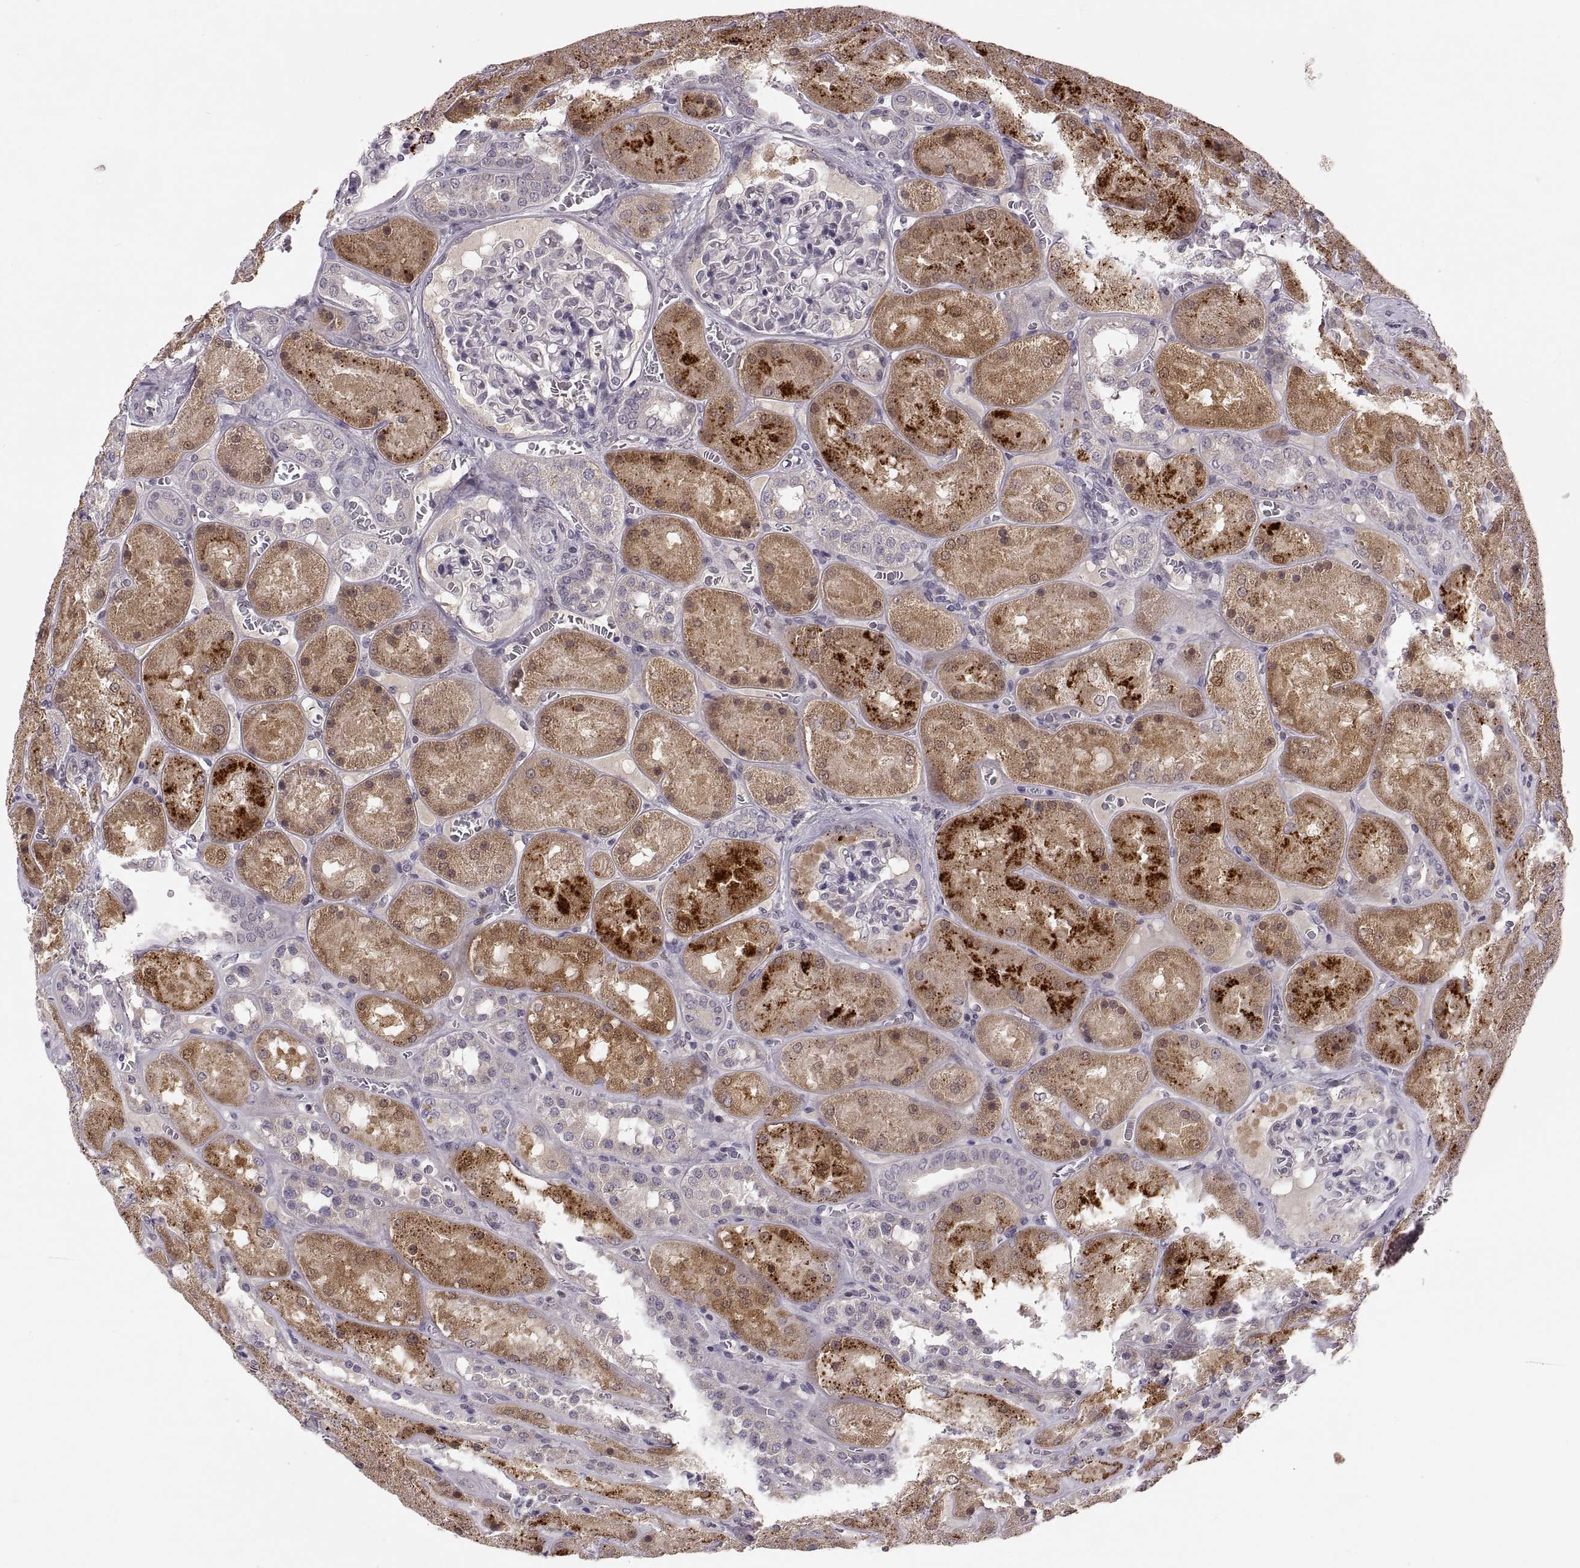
{"staining": {"intensity": "negative", "quantity": "none", "location": "none"}, "tissue": "kidney", "cell_type": "Cells in glomeruli", "image_type": "normal", "snomed": [{"axis": "morphology", "description": "Normal tissue, NOS"}, {"axis": "topography", "description": "Kidney"}], "caption": "Immunohistochemical staining of benign human kidney displays no significant expression in cells in glomeruli.", "gene": "ADH6", "patient": {"sex": "male", "age": 73}}